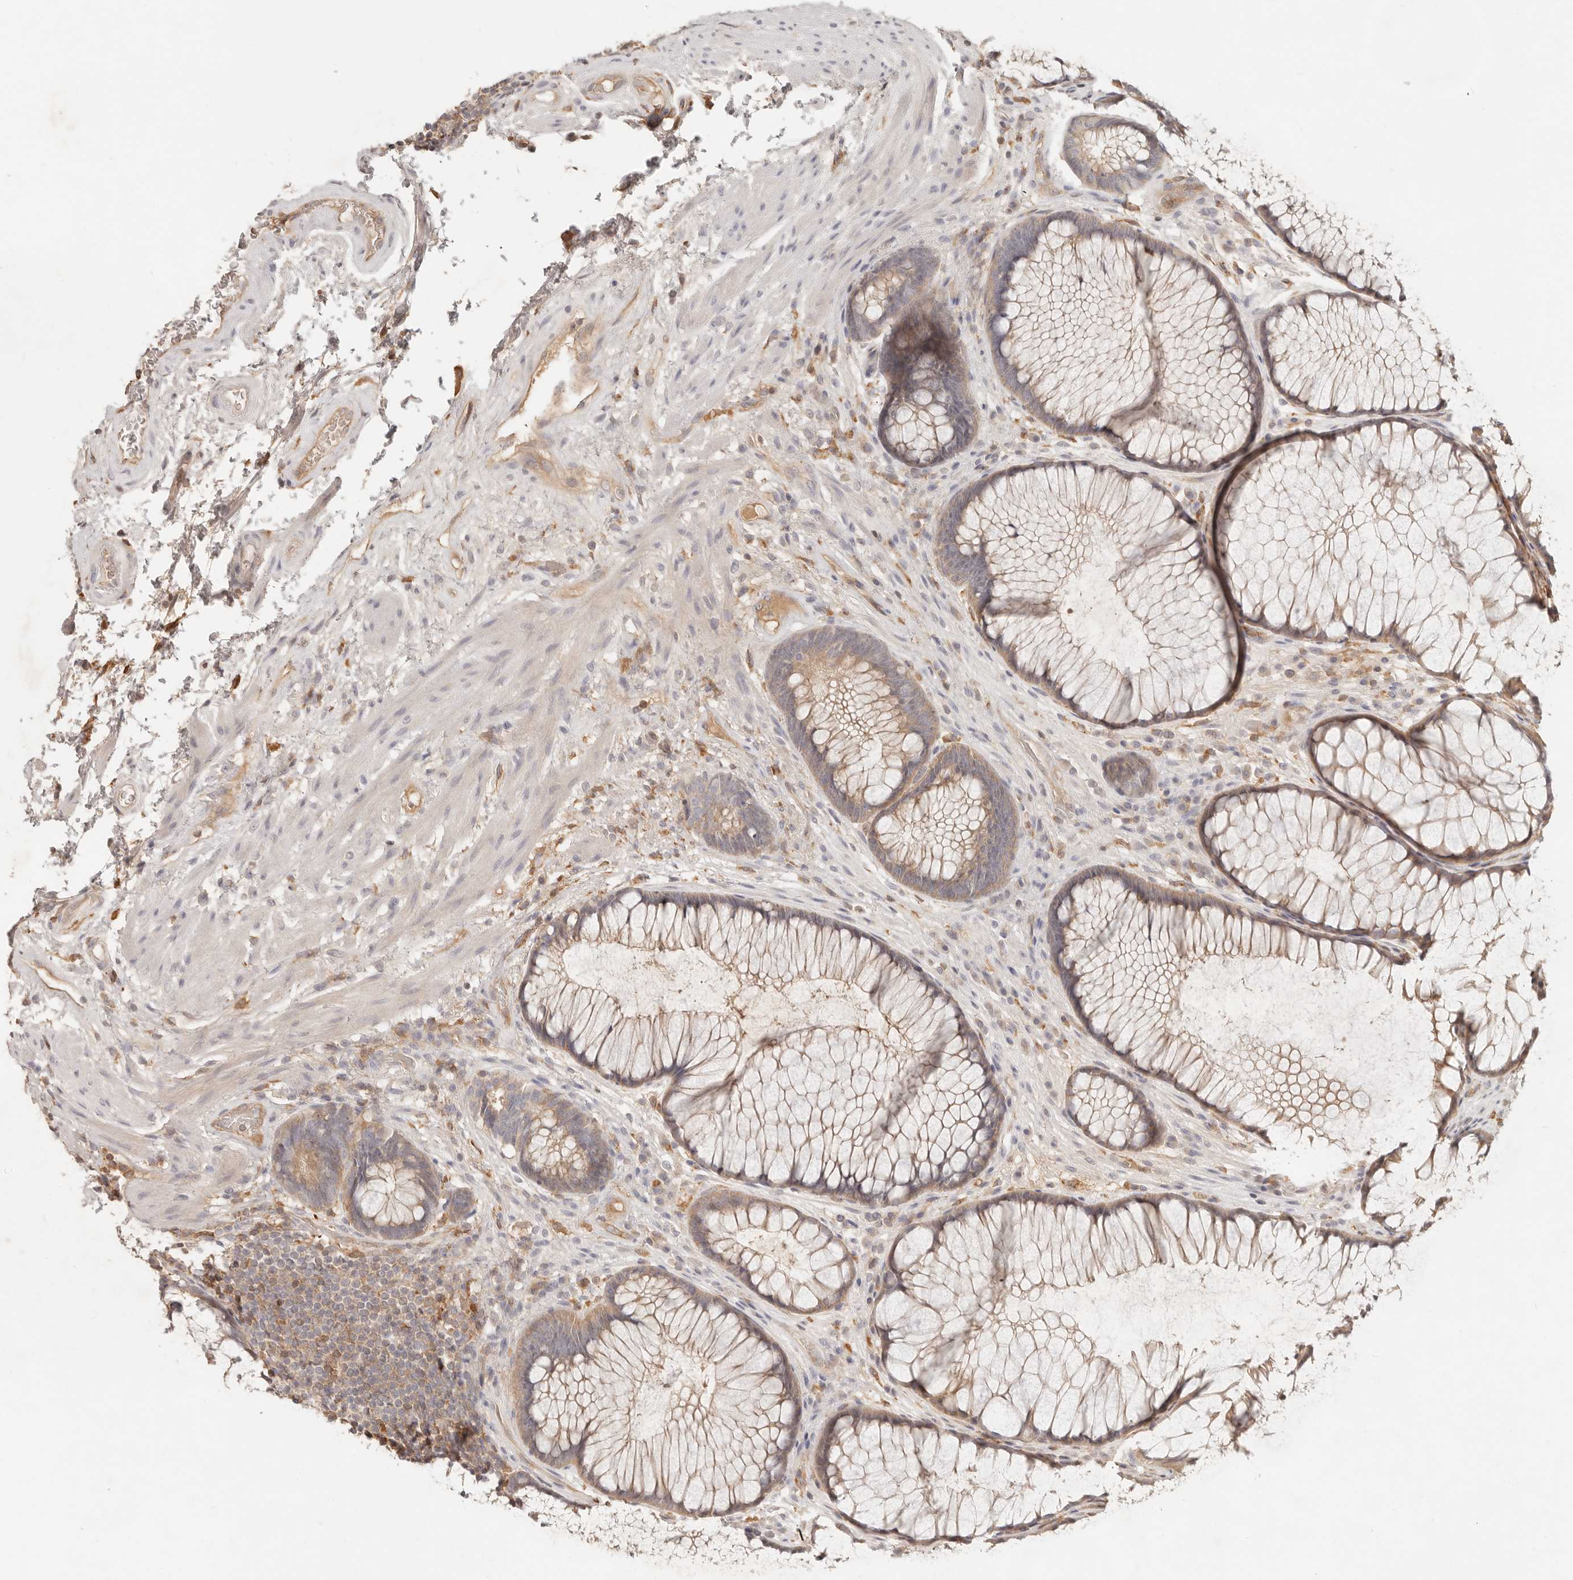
{"staining": {"intensity": "weak", "quantity": ">75%", "location": "cytoplasmic/membranous"}, "tissue": "rectum", "cell_type": "Glandular cells", "image_type": "normal", "snomed": [{"axis": "morphology", "description": "Normal tissue, NOS"}, {"axis": "topography", "description": "Rectum"}], "caption": "High-magnification brightfield microscopy of benign rectum stained with DAB (3,3'-diaminobenzidine) (brown) and counterstained with hematoxylin (blue). glandular cells exhibit weak cytoplasmic/membranous expression is identified in about>75% of cells.", "gene": "NECAP2", "patient": {"sex": "male", "age": 51}}